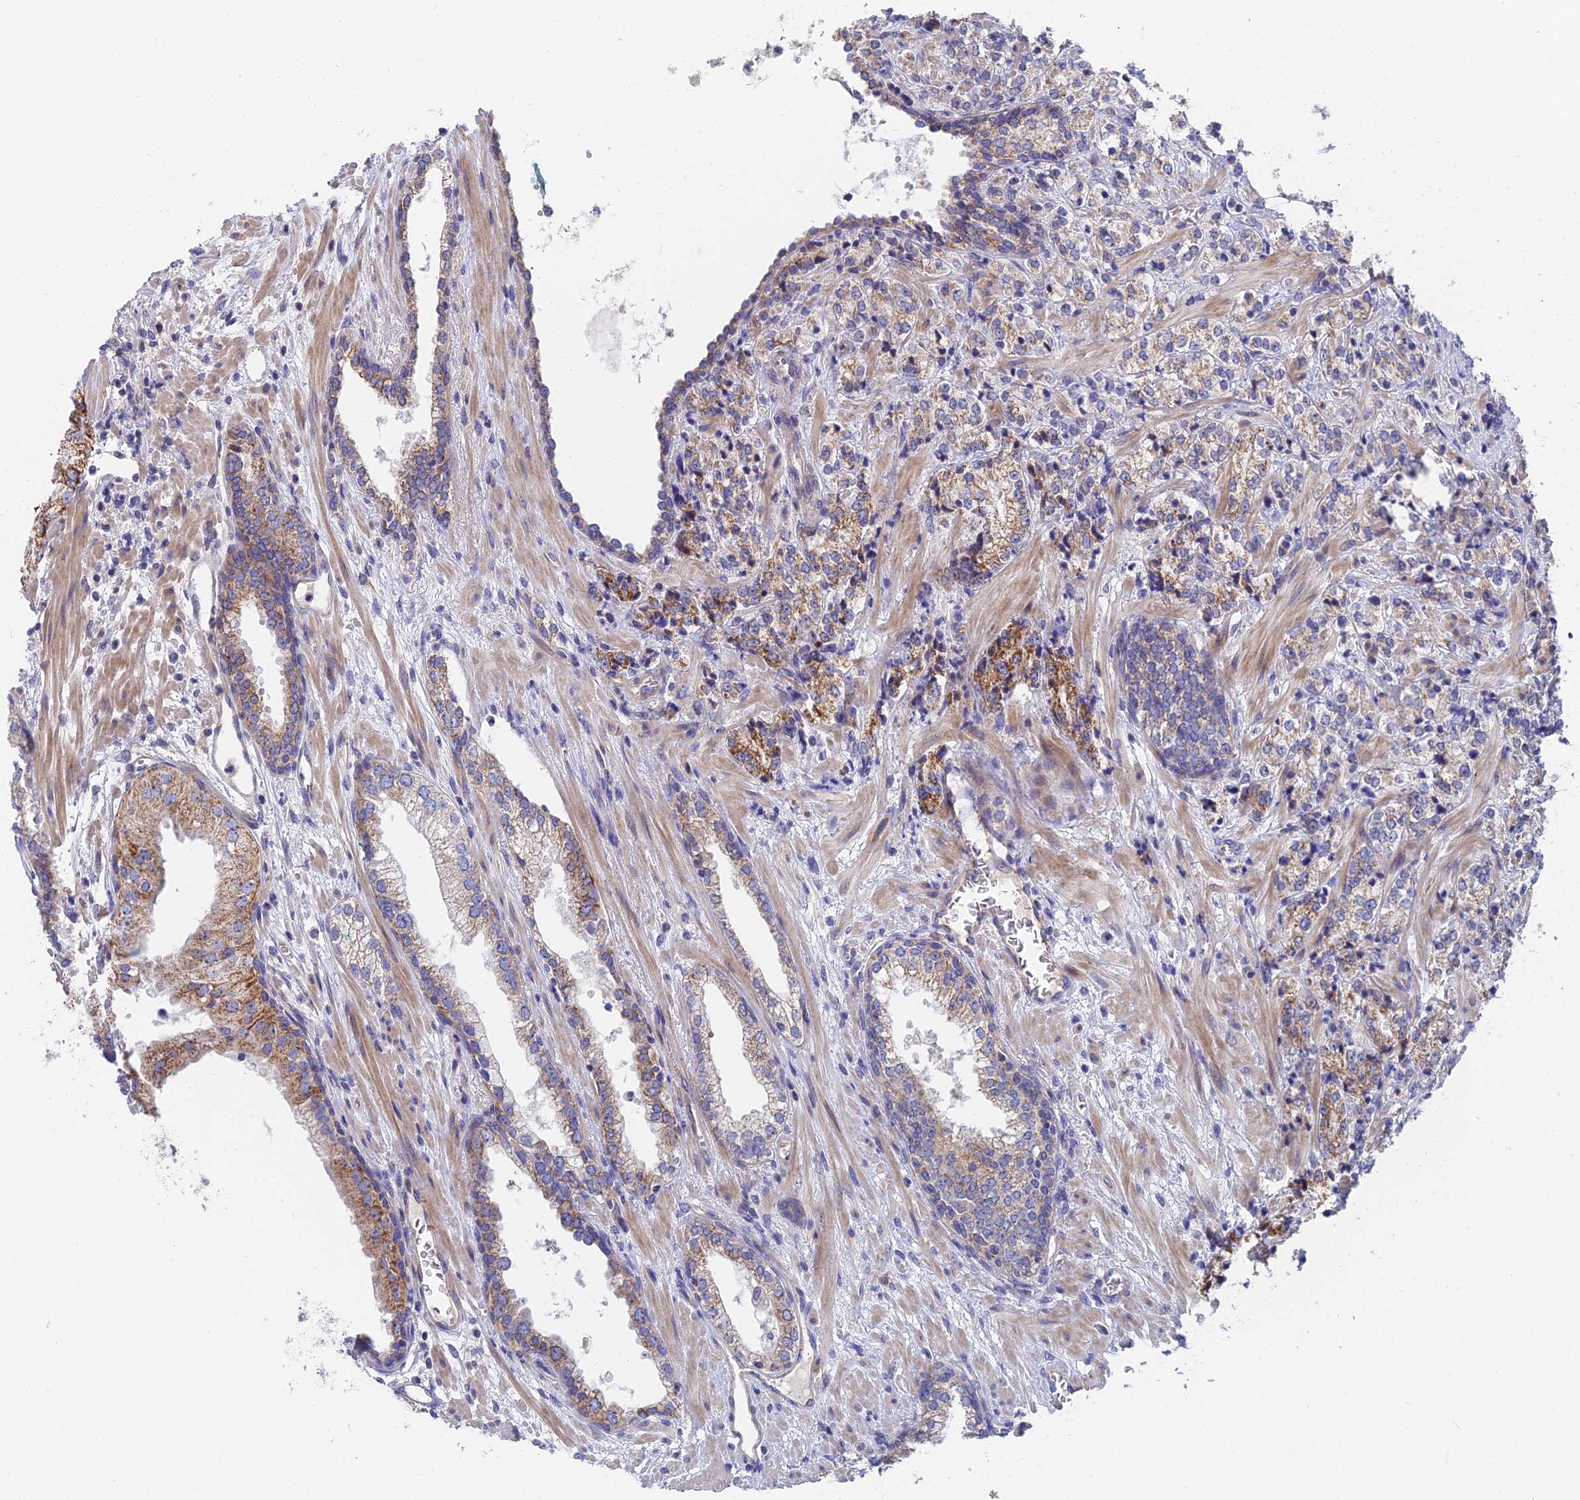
{"staining": {"intensity": "moderate", "quantity": "25%-75%", "location": "cytoplasmic/membranous"}, "tissue": "prostate cancer", "cell_type": "Tumor cells", "image_type": "cancer", "snomed": [{"axis": "morphology", "description": "Adenocarcinoma, High grade"}, {"axis": "topography", "description": "Prostate"}], "caption": "Immunohistochemical staining of prostate cancer (high-grade adenocarcinoma) displays medium levels of moderate cytoplasmic/membranous positivity in about 25%-75% of tumor cells.", "gene": "ECSIT", "patient": {"sex": "male", "age": 69}}